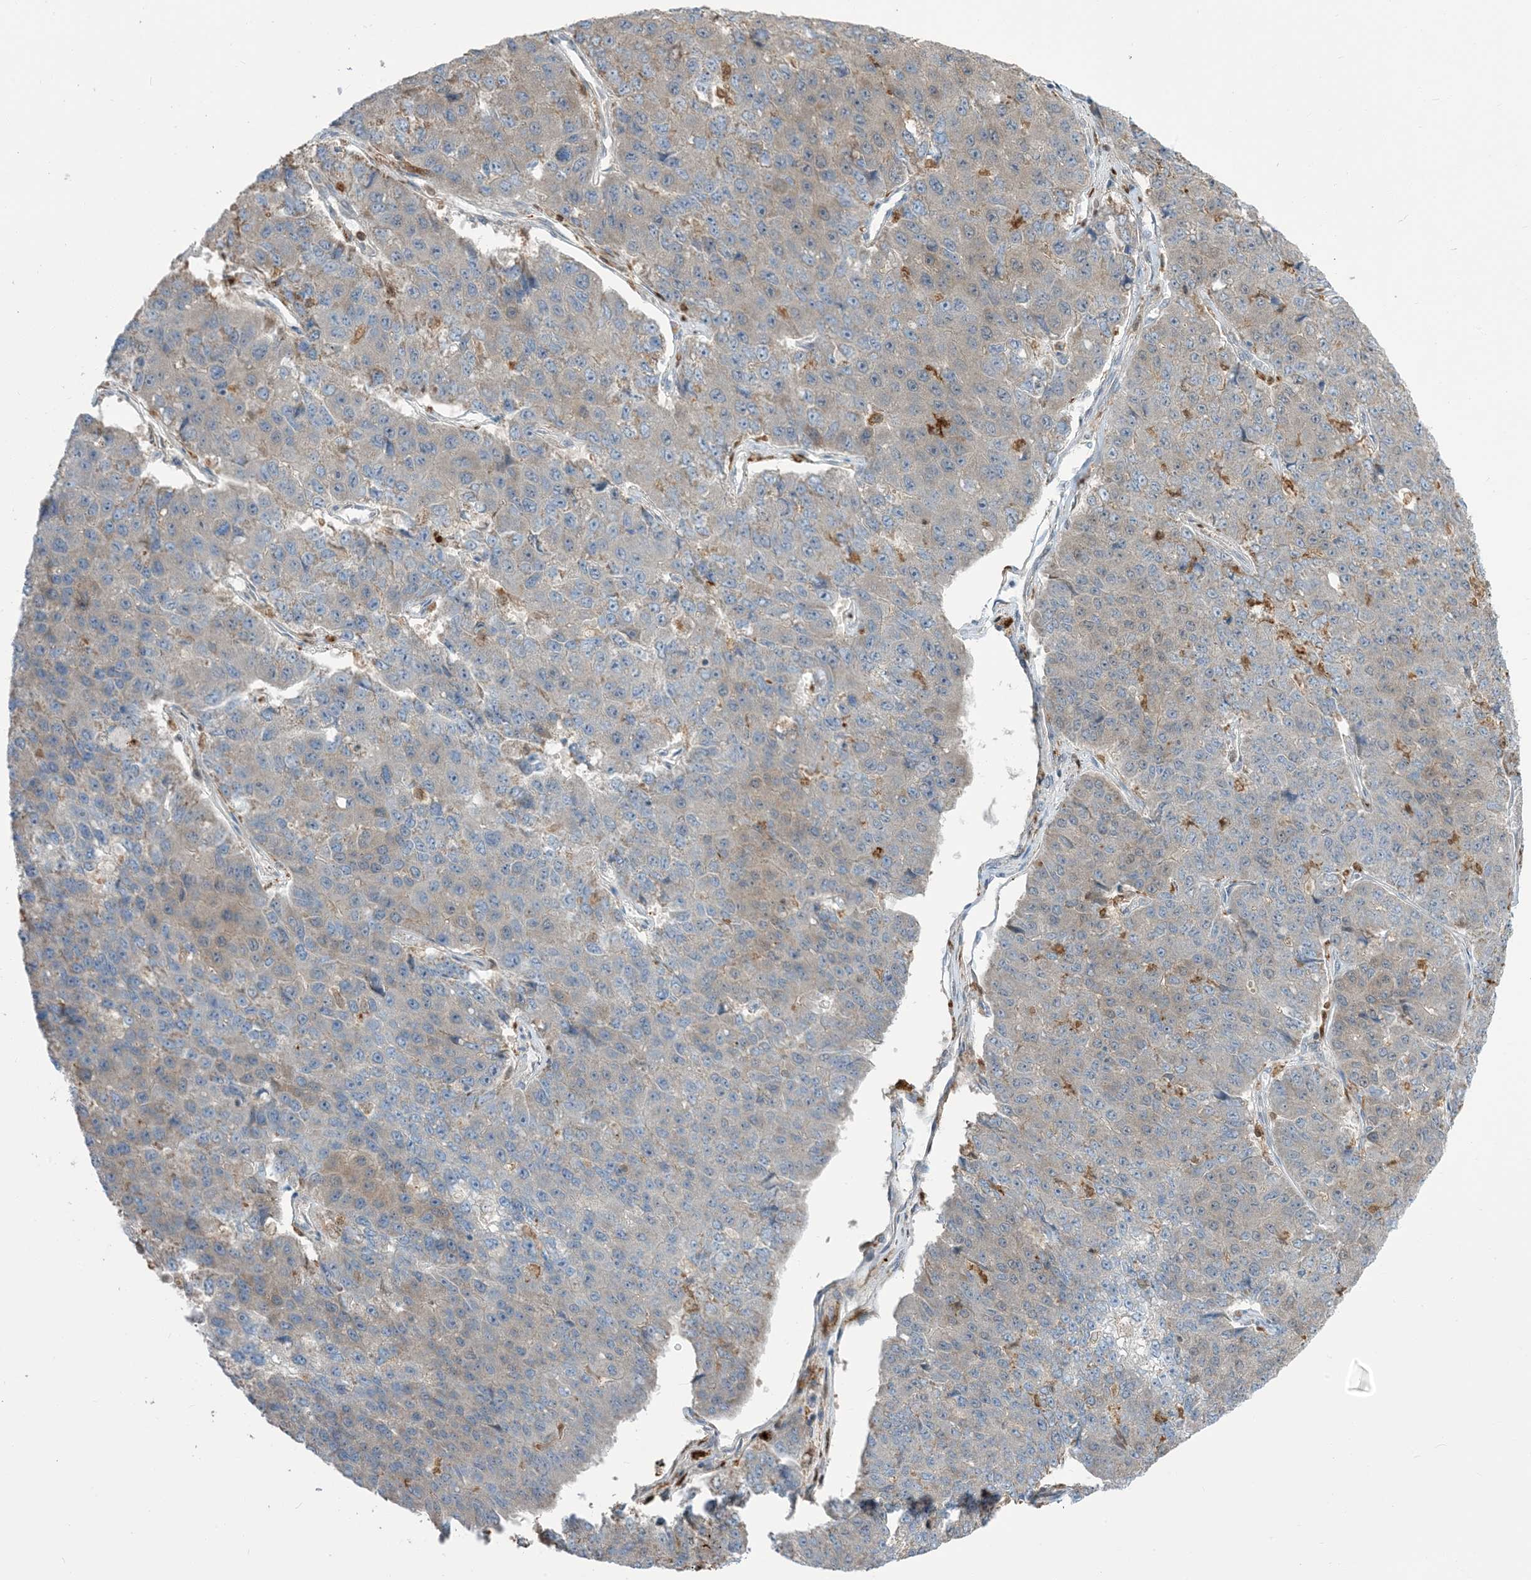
{"staining": {"intensity": "weak", "quantity": "<25%", "location": "cytoplasmic/membranous"}, "tissue": "pancreatic cancer", "cell_type": "Tumor cells", "image_type": "cancer", "snomed": [{"axis": "morphology", "description": "Adenocarcinoma, NOS"}, {"axis": "topography", "description": "Pancreas"}], "caption": "Tumor cells show no significant staining in pancreatic cancer (adenocarcinoma). (Immunohistochemistry, brightfield microscopy, high magnification).", "gene": "NAGK", "patient": {"sex": "male", "age": 50}}